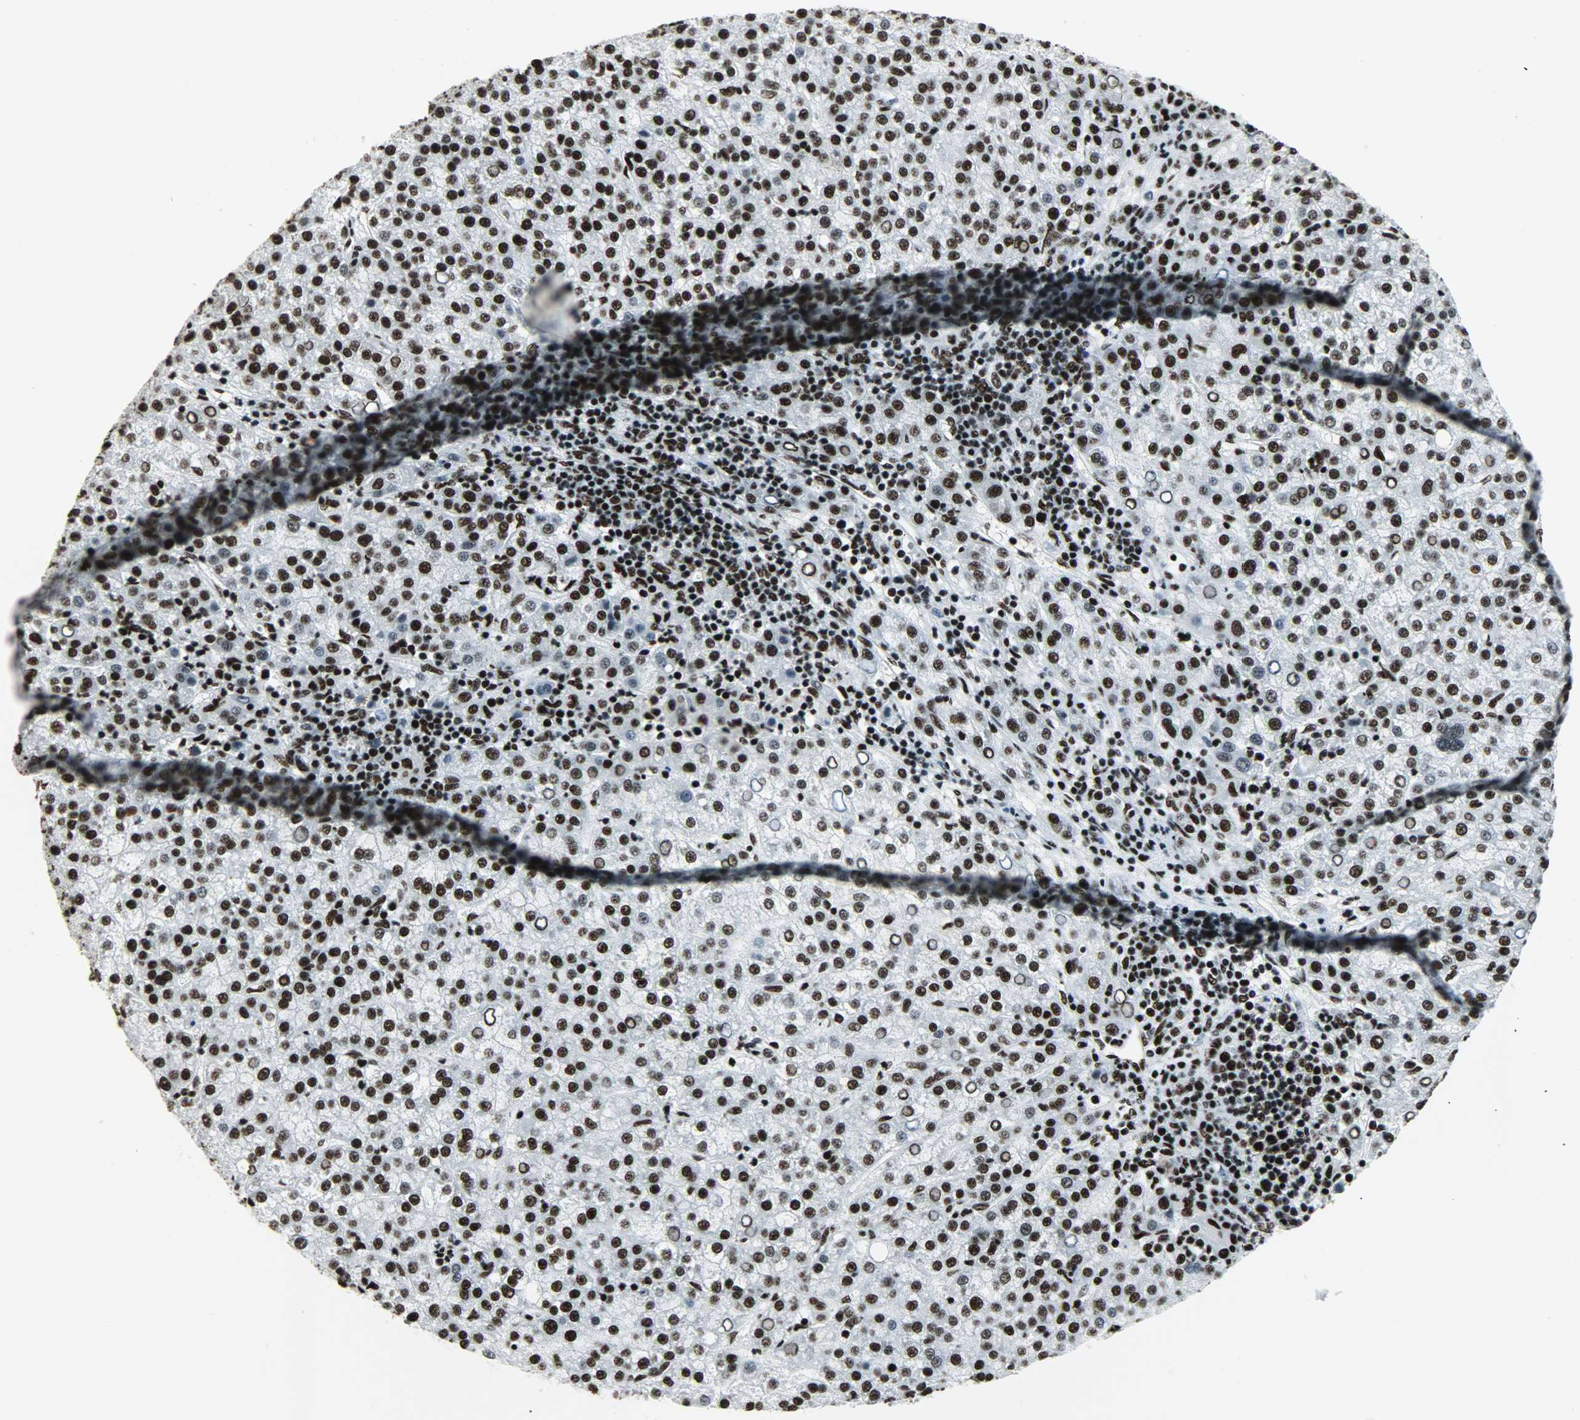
{"staining": {"intensity": "strong", "quantity": ">75%", "location": "nuclear"}, "tissue": "liver cancer", "cell_type": "Tumor cells", "image_type": "cancer", "snomed": [{"axis": "morphology", "description": "Carcinoma, Hepatocellular, NOS"}, {"axis": "topography", "description": "Liver"}], "caption": "Immunohistochemistry of human liver hepatocellular carcinoma displays high levels of strong nuclear positivity in approximately >75% of tumor cells.", "gene": "SNRPA", "patient": {"sex": "female", "age": 58}}